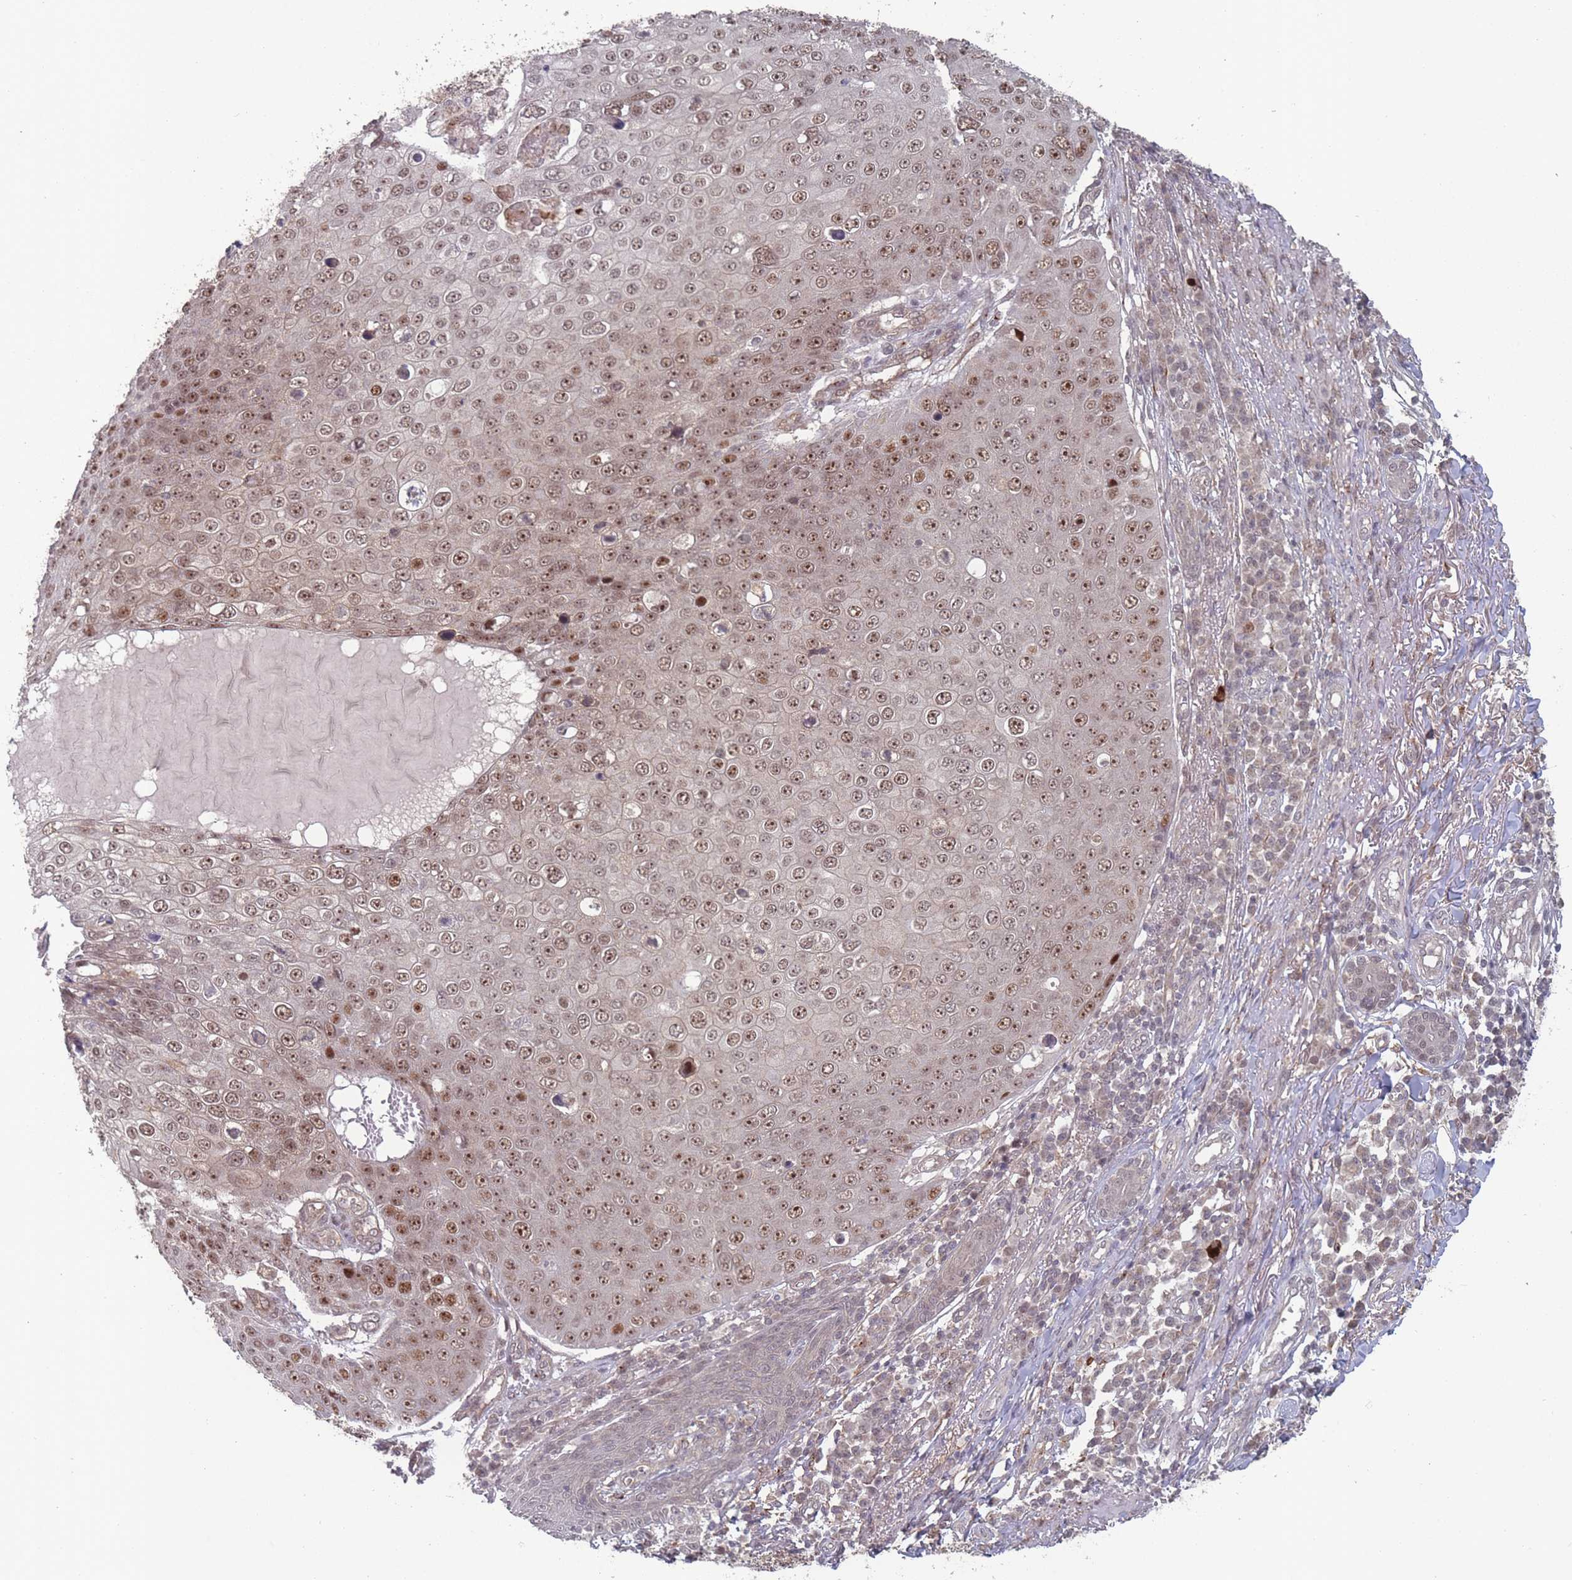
{"staining": {"intensity": "moderate", "quantity": ">75%", "location": "nuclear"}, "tissue": "skin cancer", "cell_type": "Tumor cells", "image_type": "cancer", "snomed": [{"axis": "morphology", "description": "Squamous cell carcinoma, NOS"}, {"axis": "topography", "description": "Skin"}], "caption": "Immunohistochemical staining of human squamous cell carcinoma (skin) reveals medium levels of moderate nuclear protein expression in about >75% of tumor cells.", "gene": "CNTRL", "patient": {"sex": "male", "age": 71}}